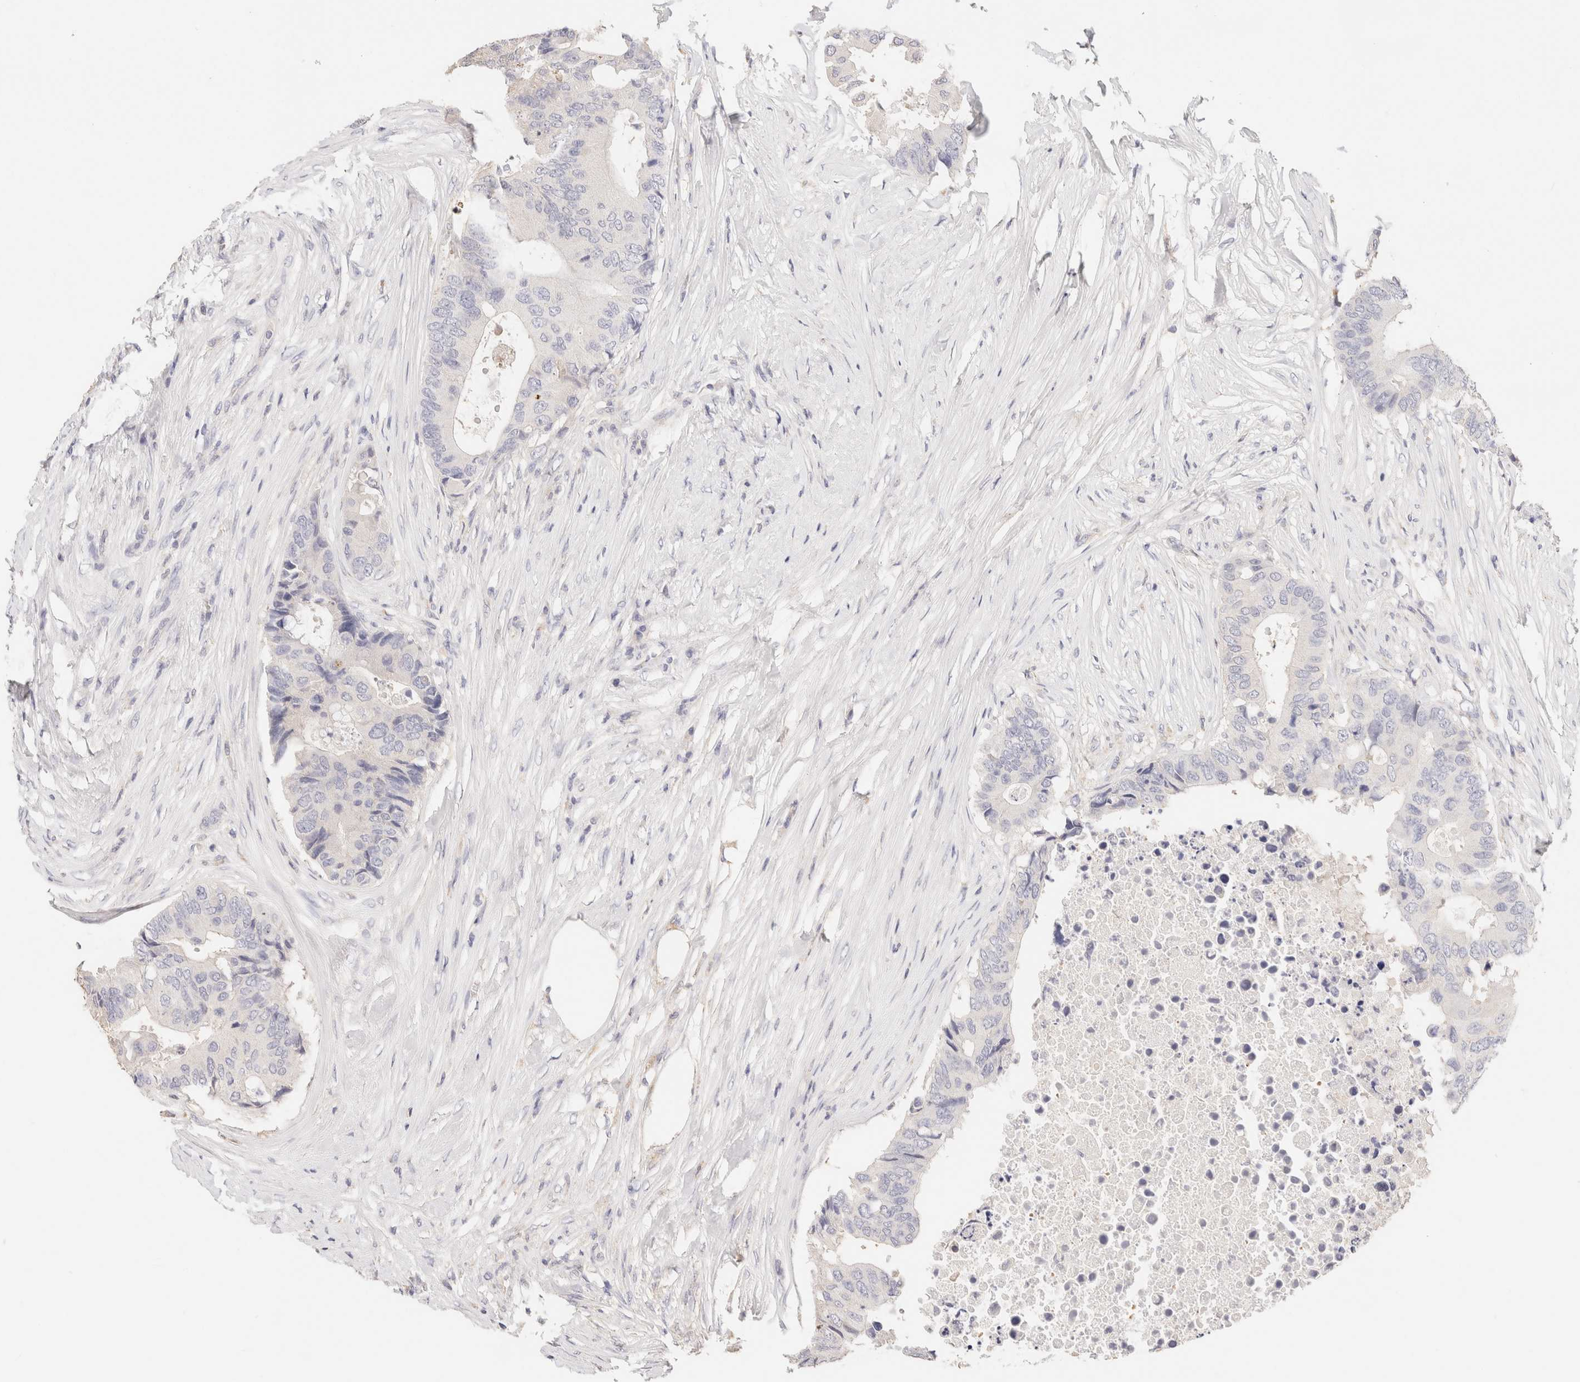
{"staining": {"intensity": "negative", "quantity": "none", "location": "none"}, "tissue": "colorectal cancer", "cell_type": "Tumor cells", "image_type": "cancer", "snomed": [{"axis": "morphology", "description": "Adenocarcinoma, NOS"}, {"axis": "topography", "description": "Colon"}], "caption": "An image of adenocarcinoma (colorectal) stained for a protein demonstrates no brown staining in tumor cells.", "gene": "SCGB2A2", "patient": {"sex": "male", "age": 71}}